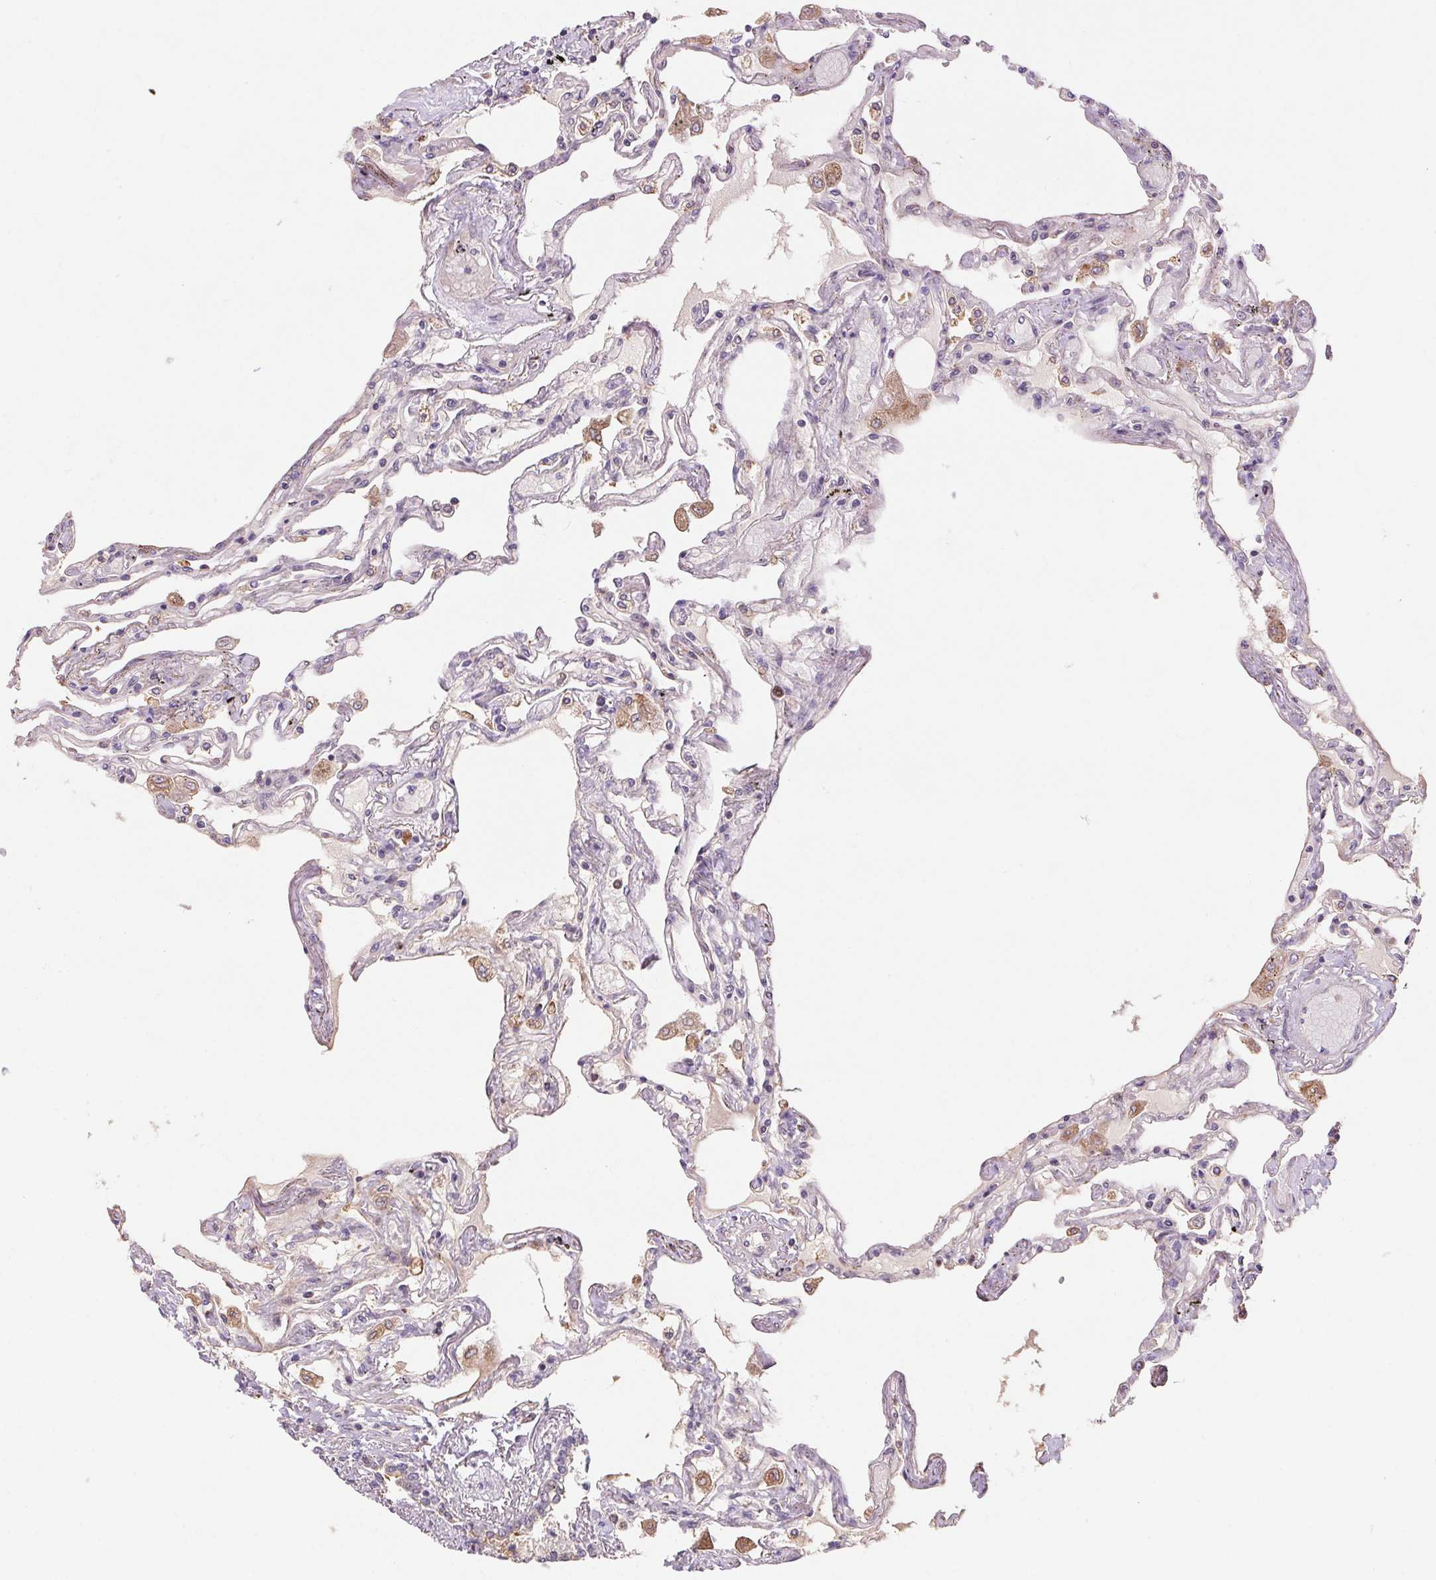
{"staining": {"intensity": "moderate", "quantity": "<25%", "location": "cytoplasmic/membranous"}, "tissue": "lung", "cell_type": "Alveolar cells", "image_type": "normal", "snomed": [{"axis": "morphology", "description": "Normal tissue, NOS"}, {"axis": "morphology", "description": "Adenocarcinoma, NOS"}, {"axis": "topography", "description": "Cartilage tissue"}, {"axis": "topography", "description": "Lung"}], "caption": "Brown immunohistochemical staining in normal lung demonstrates moderate cytoplasmic/membranous positivity in approximately <25% of alveolar cells.", "gene": "KLHL20", "patient": {"sex": "female", "age": 67}}